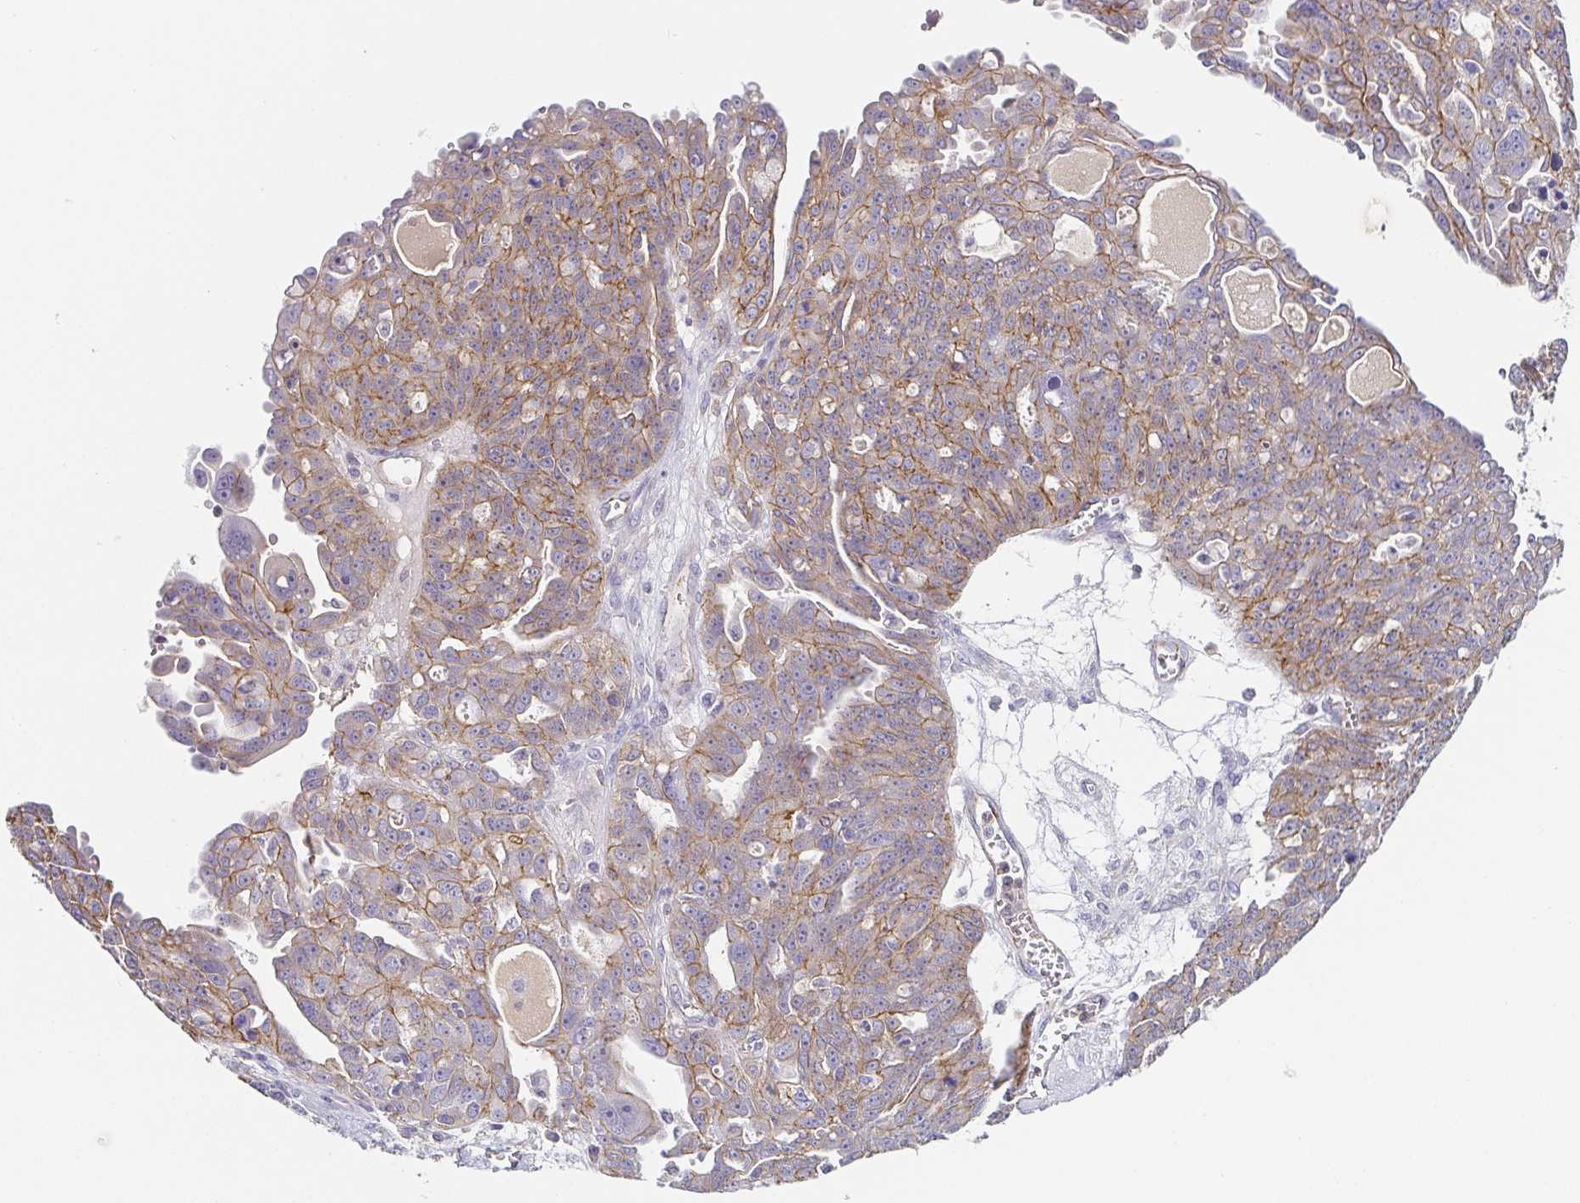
{"staining": {"intensity": "moderate", "quantity": "25%-75%", "location": "cytoplasmic/membranous"}, "tissue": "ovarian cancer", "cell_type": "Tumor cells", "image_type": "cancer", "snomed": [{"axis": "morphology", "description": "Carcinoma, endometroid"}, {"axis": "topography", "description": "Ovary"}], "caption": "Immunohistochemistry histopathology image of ovarian cancer (endometroid carcinoma) stained for a protein (brown), which reveals medium levels of moderate cytoplasmic/membranous positivity in about 25%-75% of tumor cells.", "gene": "PIWIL3", "patient": {"sex": "female", "age": 70}}